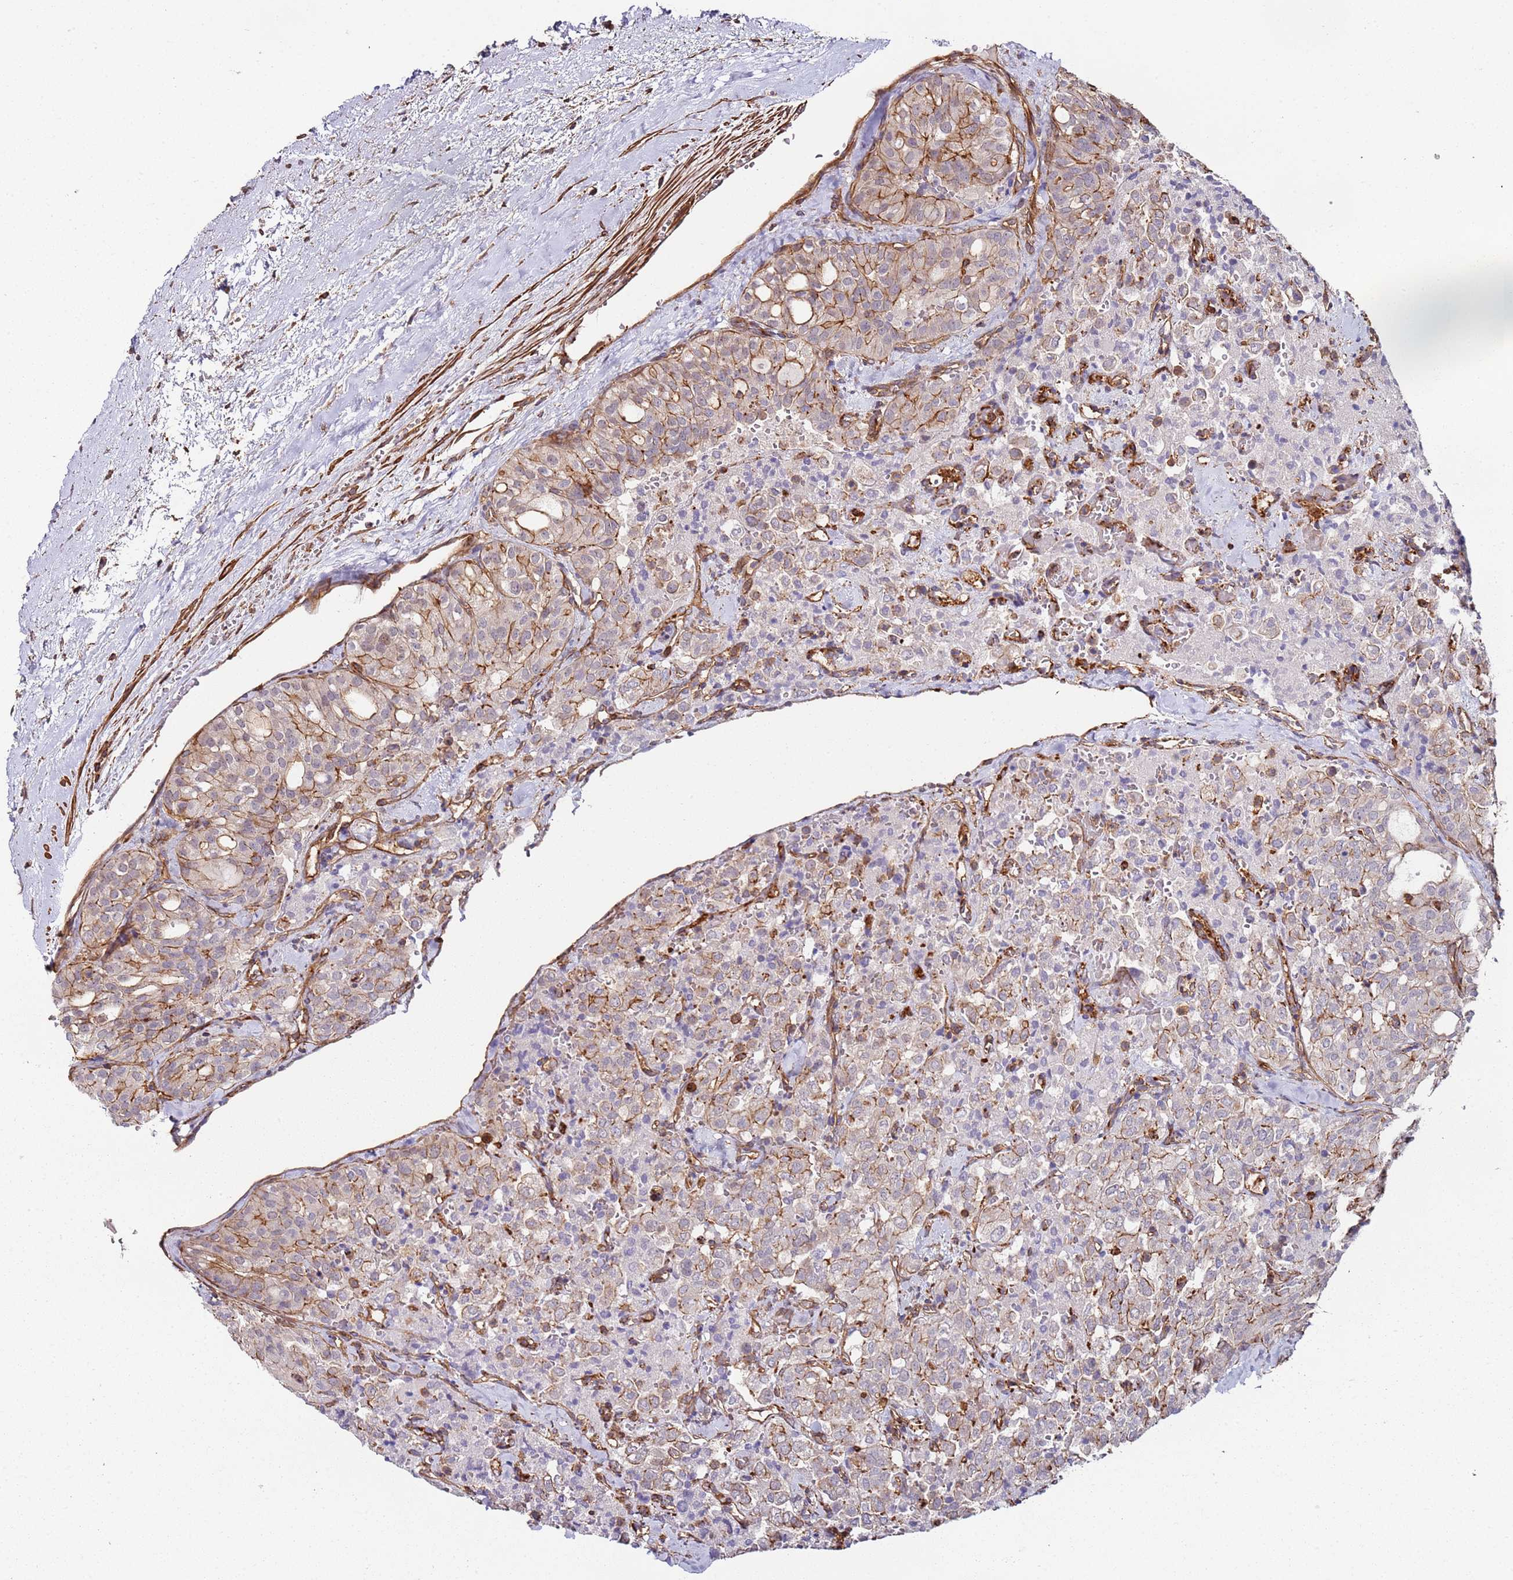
{"staining": {"intensity": "moderate", "quantity": "<25%", "location": "cytoplasmic/membranous"}, "tissue": "thyroid cancer", "cell_type": "Tumor cells", "image_type": "cancer", "snomed": [{"axis": "morphology", "description": "Follicular adenoma carcinoma, NOS"}, {"axis": "topography", "description": "Thyroid gland"}], "caption": "About <25% of tumor cells in human thyroid cancer (follicular adenoma carcinoma) reveal moderate cytoplasmic/membranous protein expression as visualized by brown immunohistochemical staining.", "gene": "CYP2U1", "patient": {"sex": "male", "age": 75}}